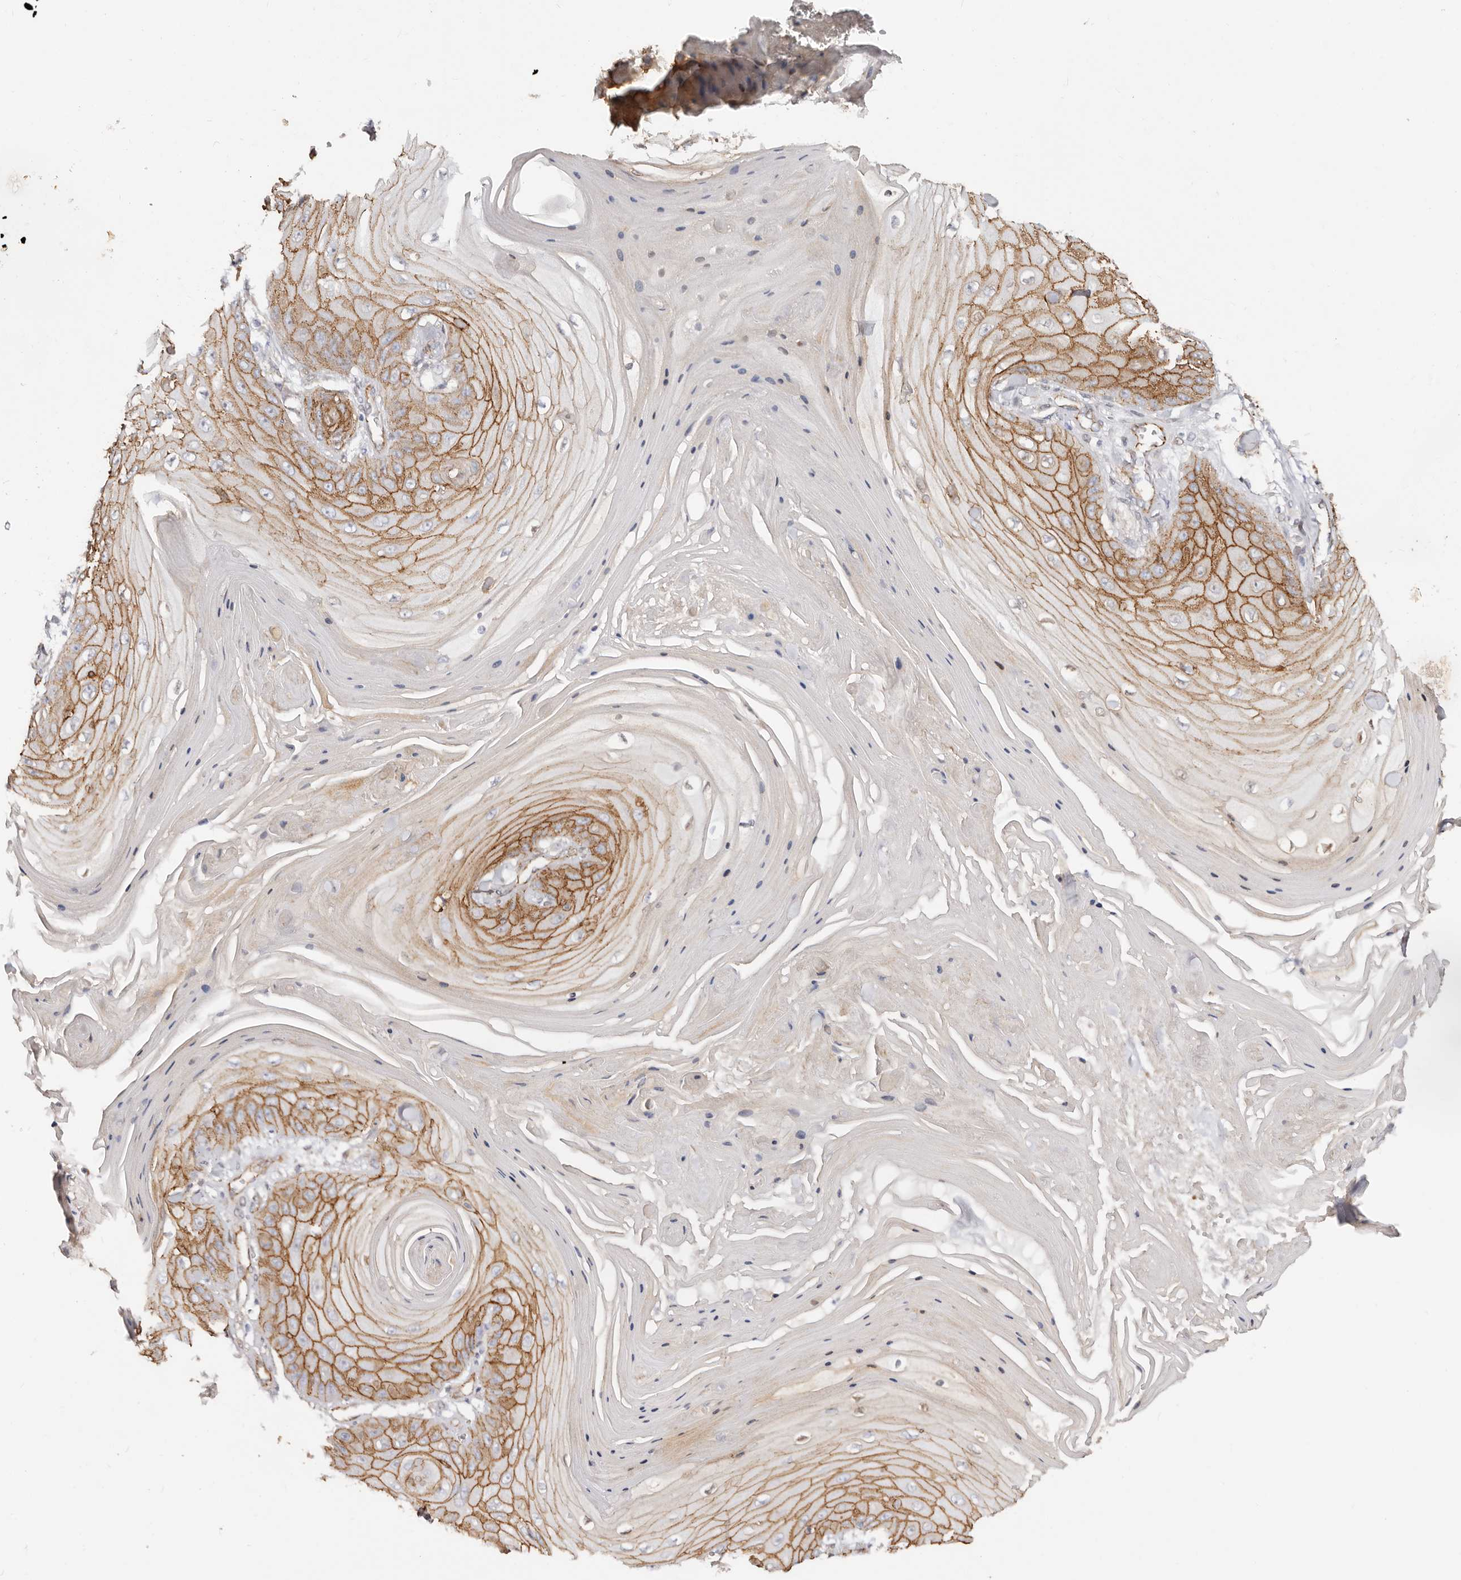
{"staining": {"intensity": "strong", "quantity": ">75%", "location": "cytoplasmic/membranous"}, "tissue": "skin cancer", "cell_type": "Tumor cells", "image_type": "cancer", "snomed": [{"axis": "morphology", "description": "Squamous cell carcinoma, NOS"}, {"axis": "topography", "description": "Skin"}], "caption": "Immunohistochemistry of human squamous cell carcinoma (skin) demonstrates high levels of strong cytoplasmic/membranous expression in approximately >75% of tumor cells. Using DAB (3,3'-diaminobenzidine) (brown) and hematoxylin (blue) stains, captured at high magnification using brightfield microscopy.", "gene": "CTNNB1", "patient": {"sex": "male", "age": 74}}